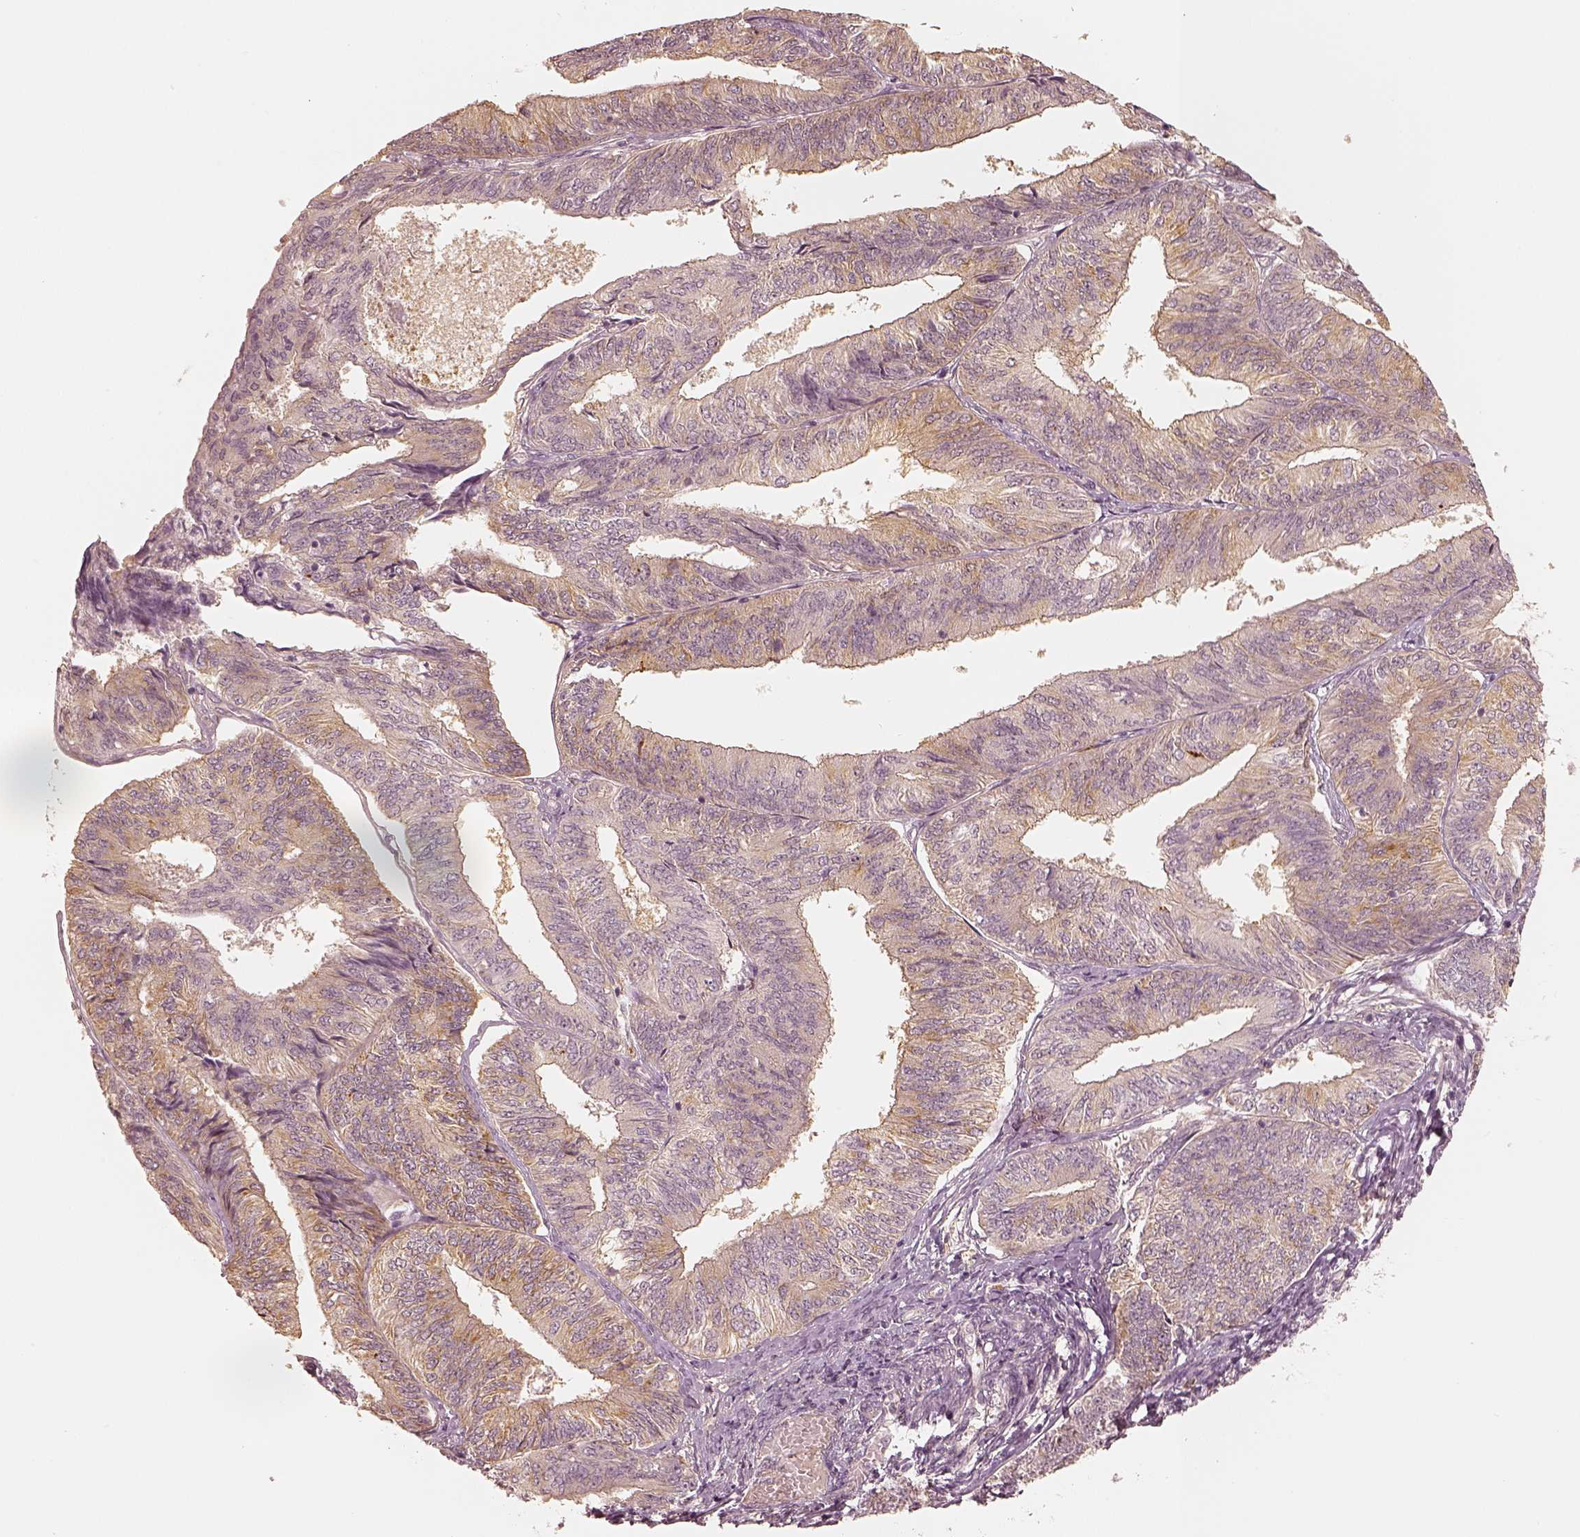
{"staining": {"intensity": "weak", "quantity": "25%-75%", "location": "cytoplasmic/membranous"}, "tissue": "endometrial cancer", "cell_type": "Tumor cells", "image_type": "cancer", "snomed": [{"axis": "morphology", "description": "Adenocarcinoma, NOS"}, {"axis": "topography", "description": "Endometrium"}], "caption": "Brown immunohistochemical staining in endometrial cancer (adenocarcinoma) demonstrates weak cytoplasmic/membranous expression in about 25%-75% of tumor cells.", "gene": "GORASP2", "patient": {"sex": "female", "age": 58}}